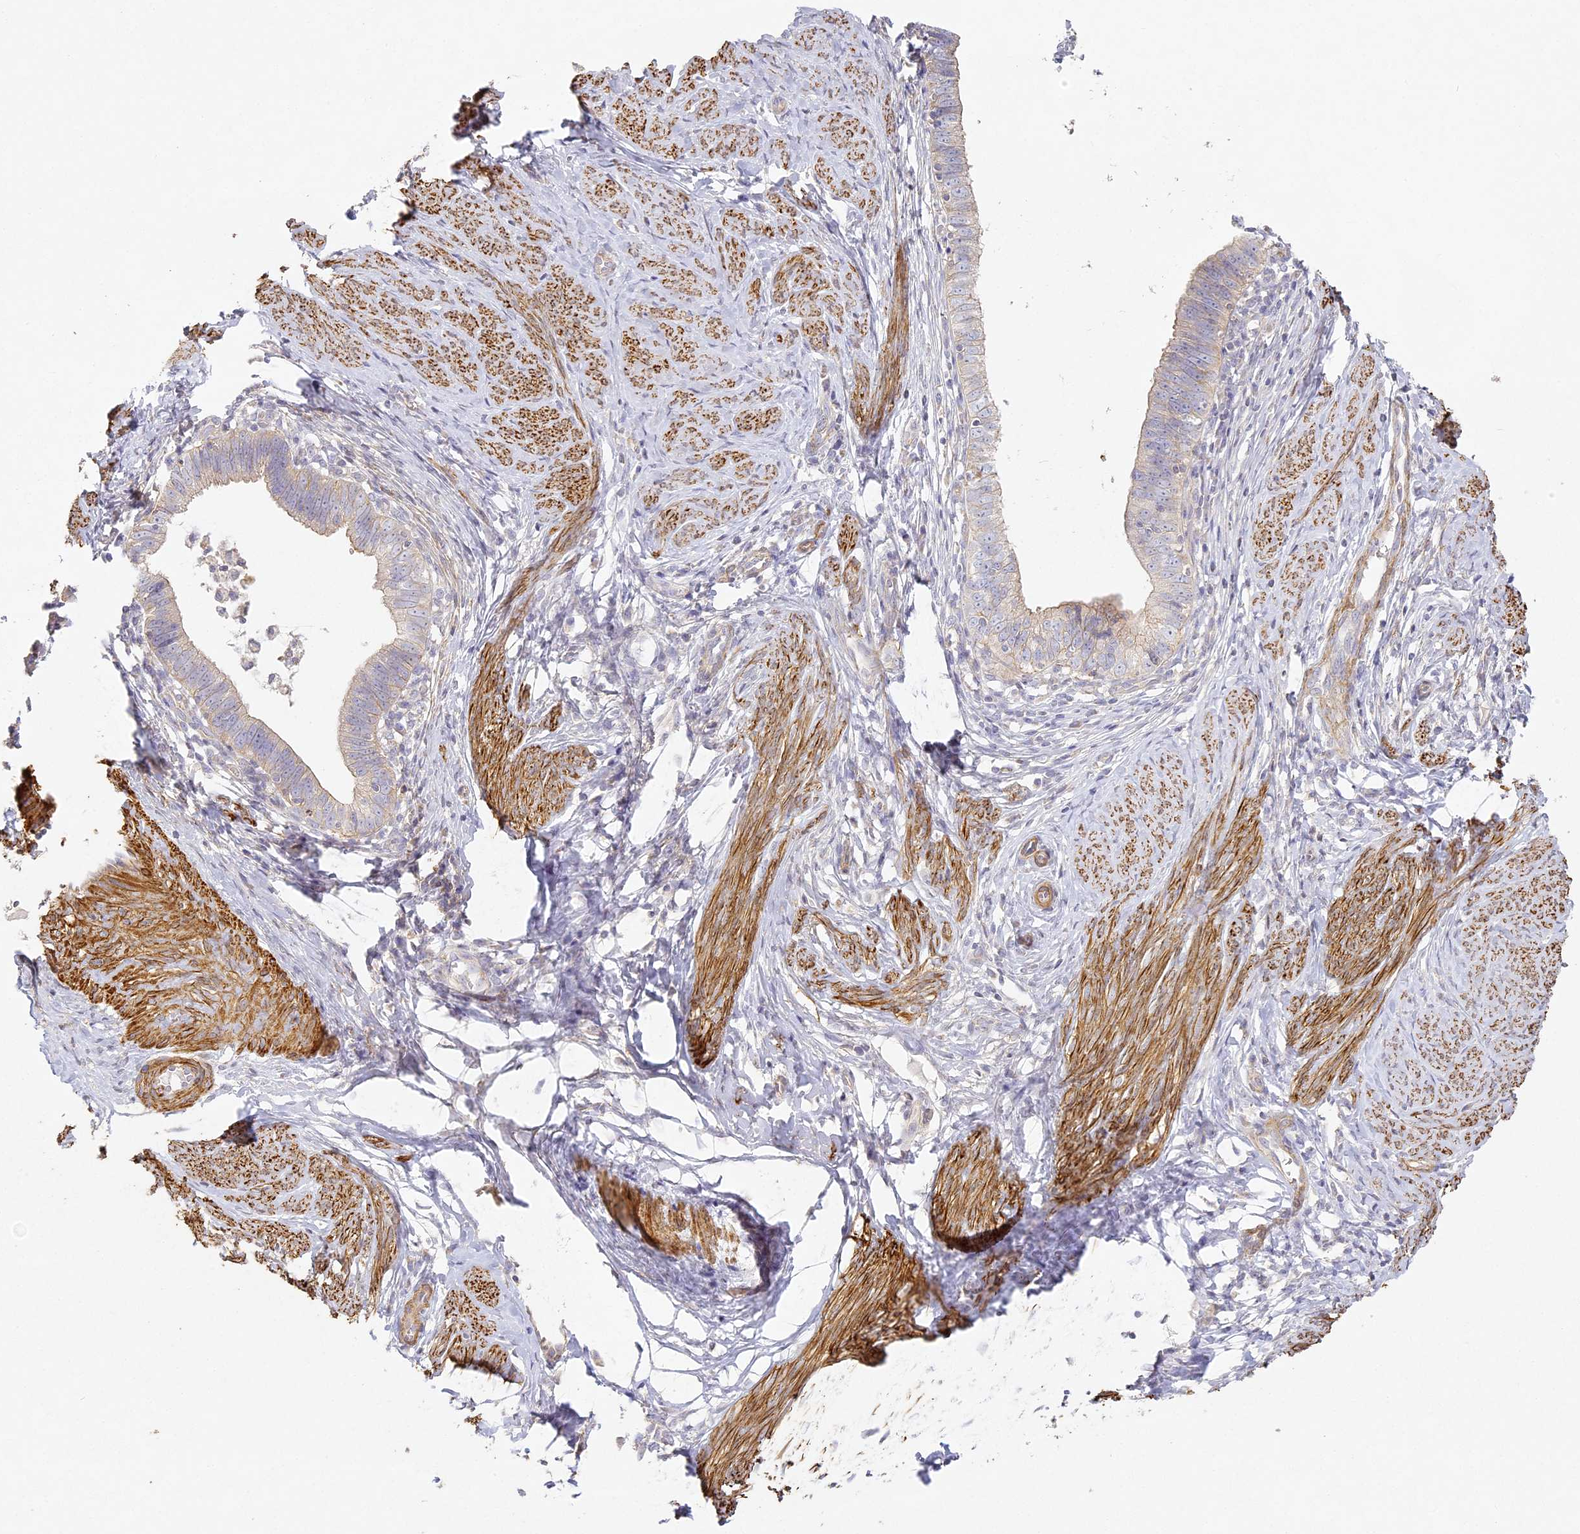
{"staining": {"intensity": "weak", "quantity": "25%-75%", "location": "cytoplasmic/membranous"}, "tissue": "cervical cancer", "cell_type": "Tumor cells", "image_type": "cancer", "snomed": [{"axis": "morphology", "description": "Adenocarcinoma, NOS"}, {"axis": "topography", "description": "Cervix"}], "caption": "A low amount of weak cytoplasmic/membranous staining is seen in approximately 25%-75% of tumor cells in cervical adenocarcinoma tissue. Nuclei are stained in blue.", "gene": "MED28", "patient": {"sex": "female", "age": 36}}